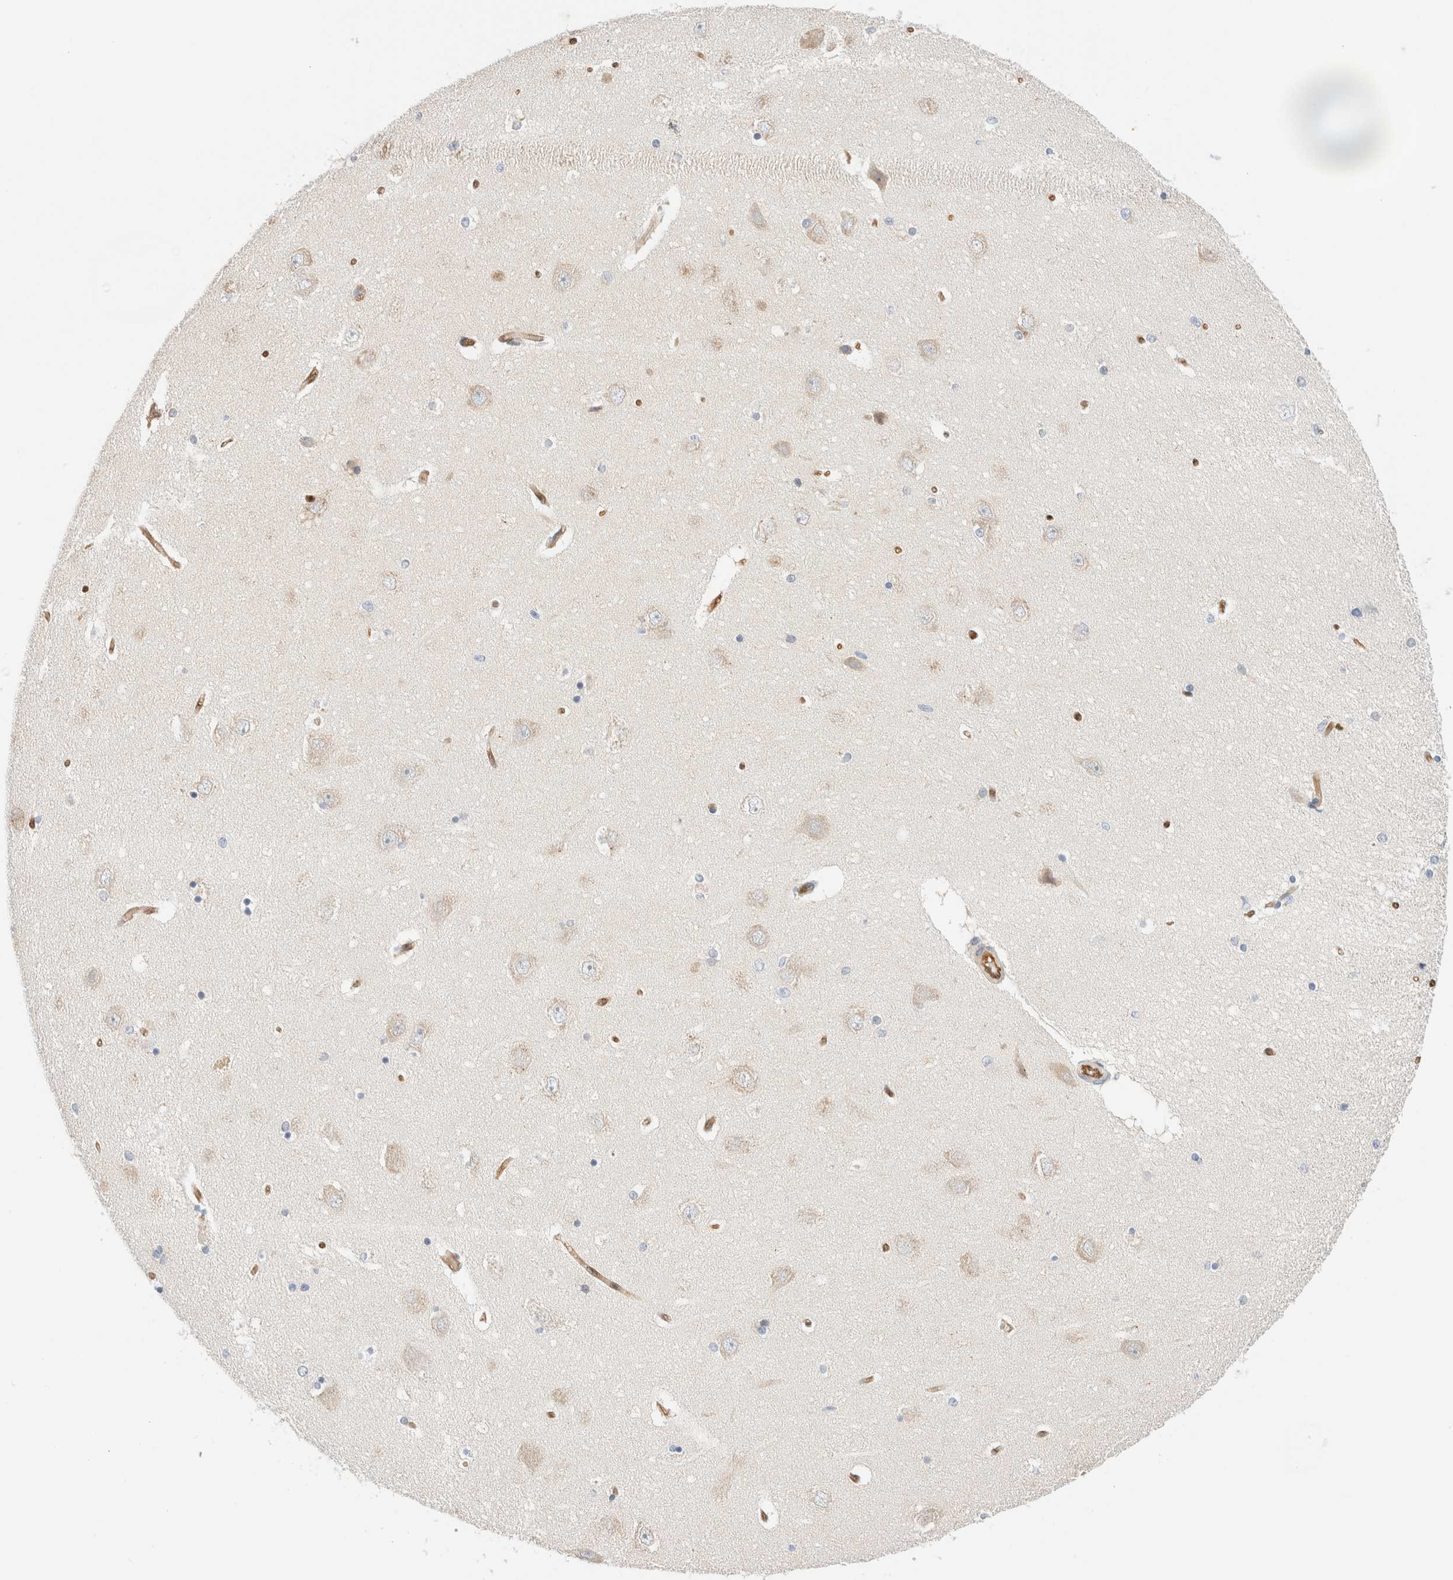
{"staining": {"intensity": "negative", "quantity": "none", "location": "none"}, "tissue": "hippocampus", "cell_type": "Glial cells", "image_type": "normal", "snomed": [{"axis": "morphology", "description": "Normal tissue, NOS"}, {"axis": "topography", "description": "Hippocampus"}], "caption": "The histopathology image exhibits no significant expression in glial cells of hippocampus.", "gene": "LMCD1", "patient": {"sex": "female", "age": 54}}